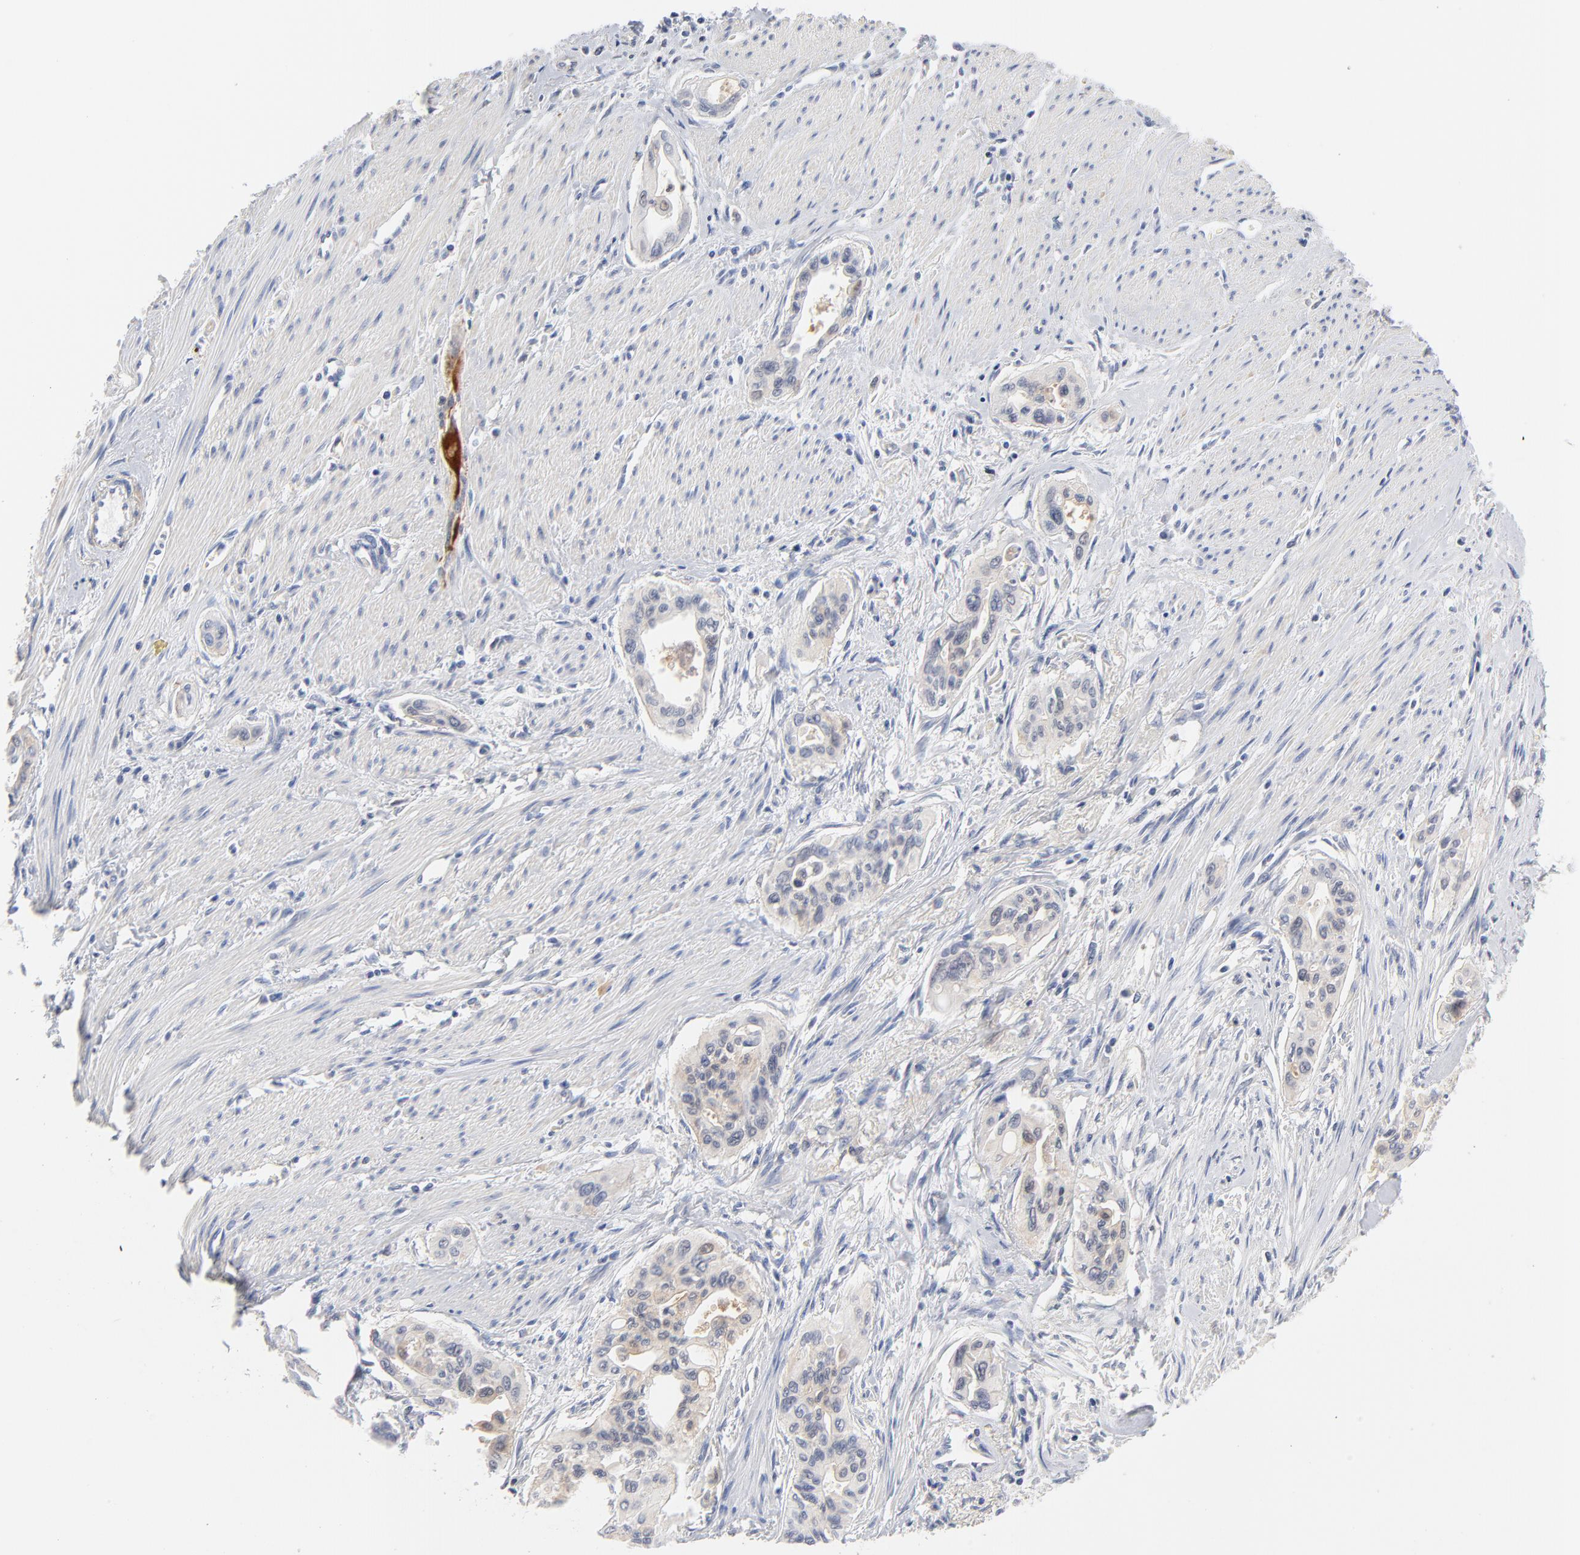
{"staining": {"intensity": "weak", "quantity": "<25%", "location": "cytoplasmic/membranous"}, "tissue": "pancreatic cancer", "cell_type": "Tumor cells", "image_type": "cancer", "snomed": [{"axis": "morphology", "description": "Adenocarcinoma, NOS"}, {"axis": "topography", "description": "Pancreas"}], "caption": "The image shows no staining of tumor cells in adenocarcinoma (pancreatic).", "gene": "CAB39L", "patient": {"sex": "male", "age": 77}}